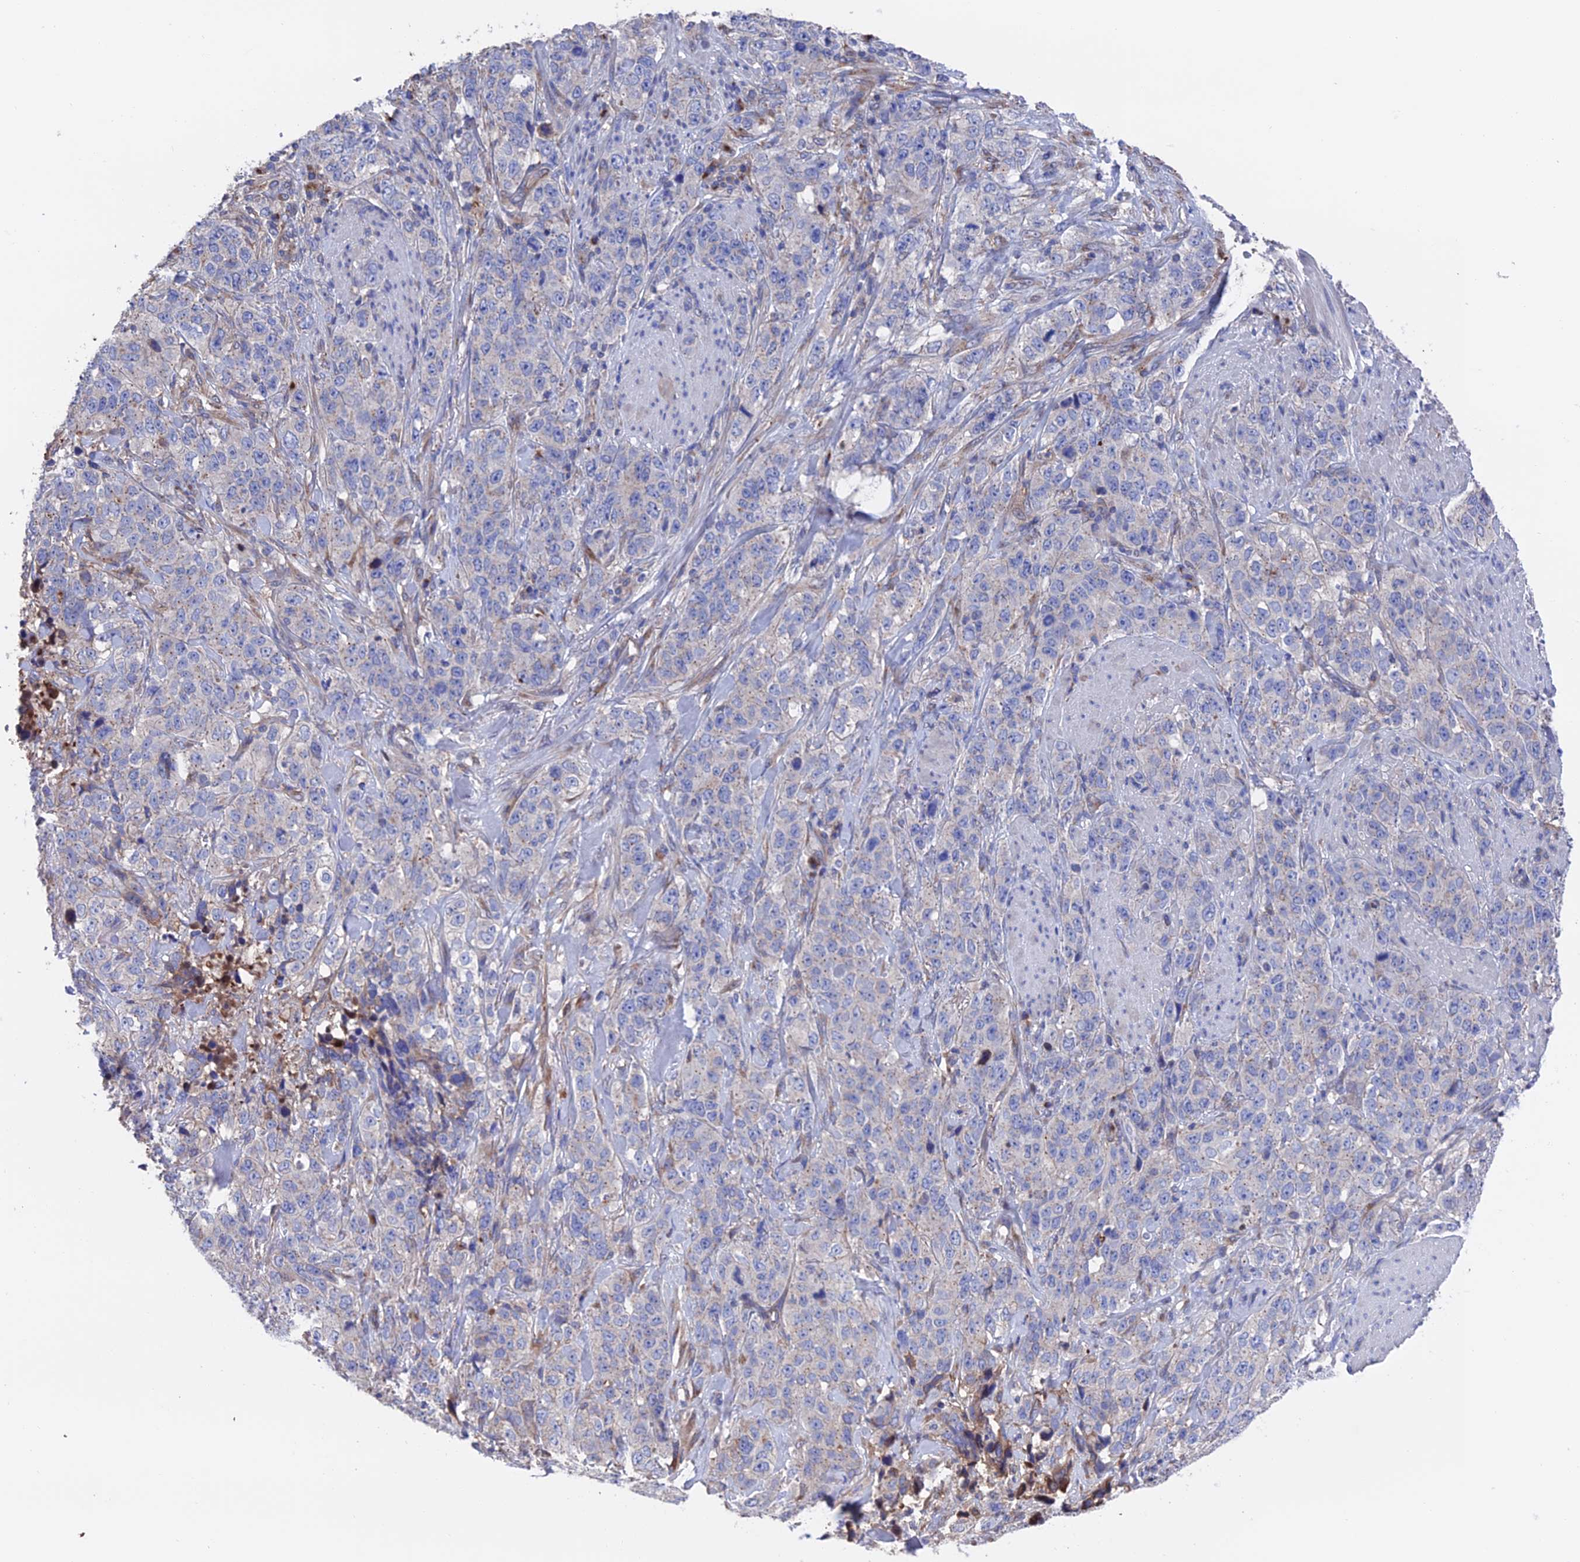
{"staining": {"intensity": "negative", "quantity": "none", "location": "none"}, "tissue": "stomach cancer", "cell_type": "Tumor cells", "image_type": "cancer", "snomed": [{"axis": "morphology", "description": "Adenocarcinoma, NOS"}, {"axis": "topography", "description": "Stomach"}], "caption": "IHC micrograph of stomach adenocarcinoma stained for a protein (brown), which exhibits no staining in tumor cells.", "gene": "HPF1", "patient": {"sex": "male", "age": 48}}